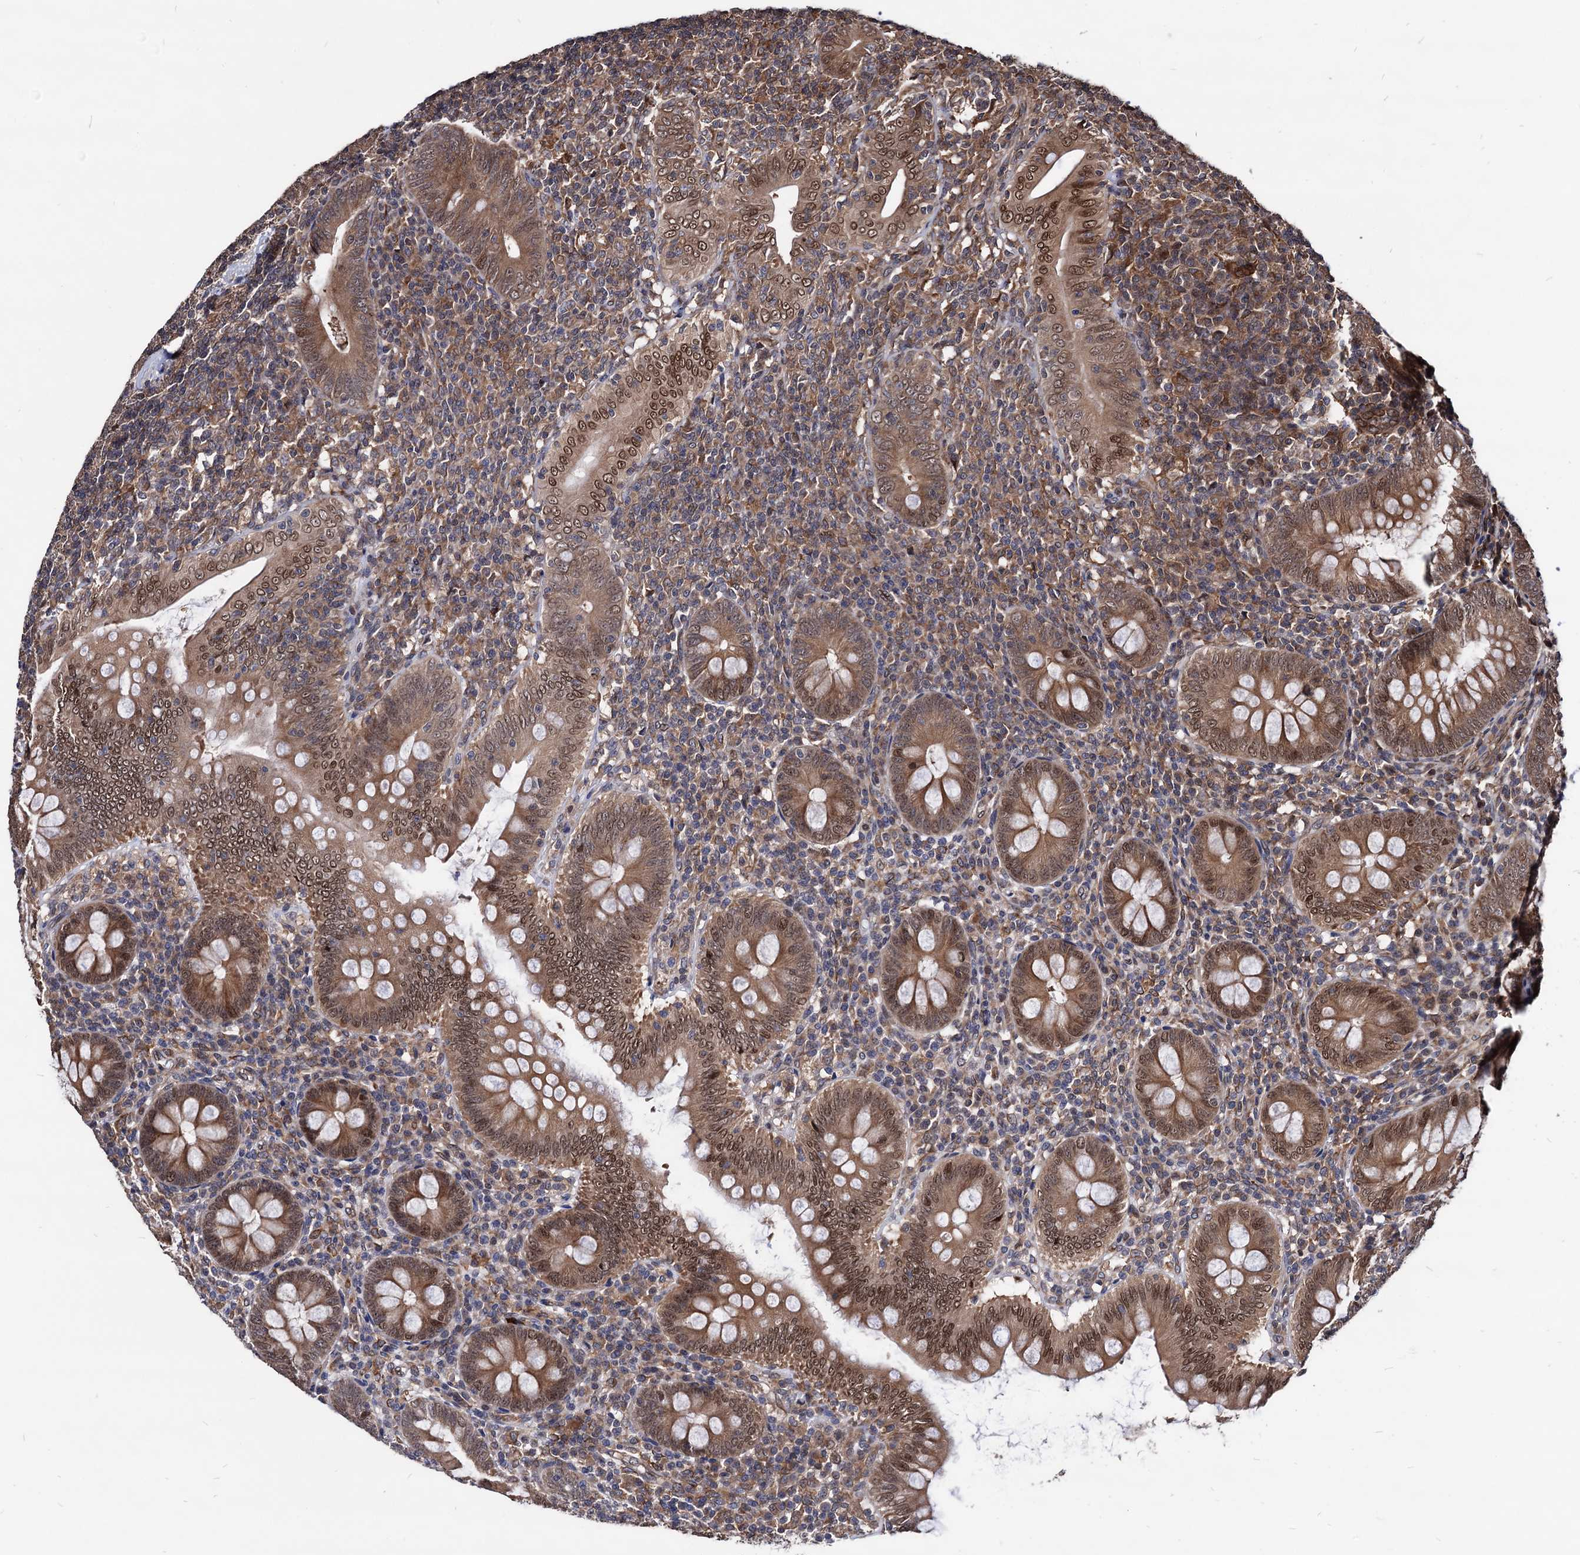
{"staining": {"intensity": "moderate", "quantity": ">75%", "location": "cytoplasmic/membranous,nuclear"}, "tissue": "appendix", "cell_type": "Glandular cells", "image_type": "normal", "snomed": [{"axis": "morphology", "description": "Normal tissue, NOS"}, {"axis": "topography", "description": "Appendix"}], "caption": "Immunohistochemistry (IHC) staining of benign appendix, which demonstrates medium levels of moderate cytoplasmic/membranous,nuclear positivity in approximately >75% of glandular cells indicating moderate cytoplasmic/membranous,nuclear protein staining. The staining was performed using DAB (brown) for protein detection and nuclei were counterstained in hematoxylin (blue).", "gene": "ANKRD12", "patient": {"sex": "male", "age": 14}}